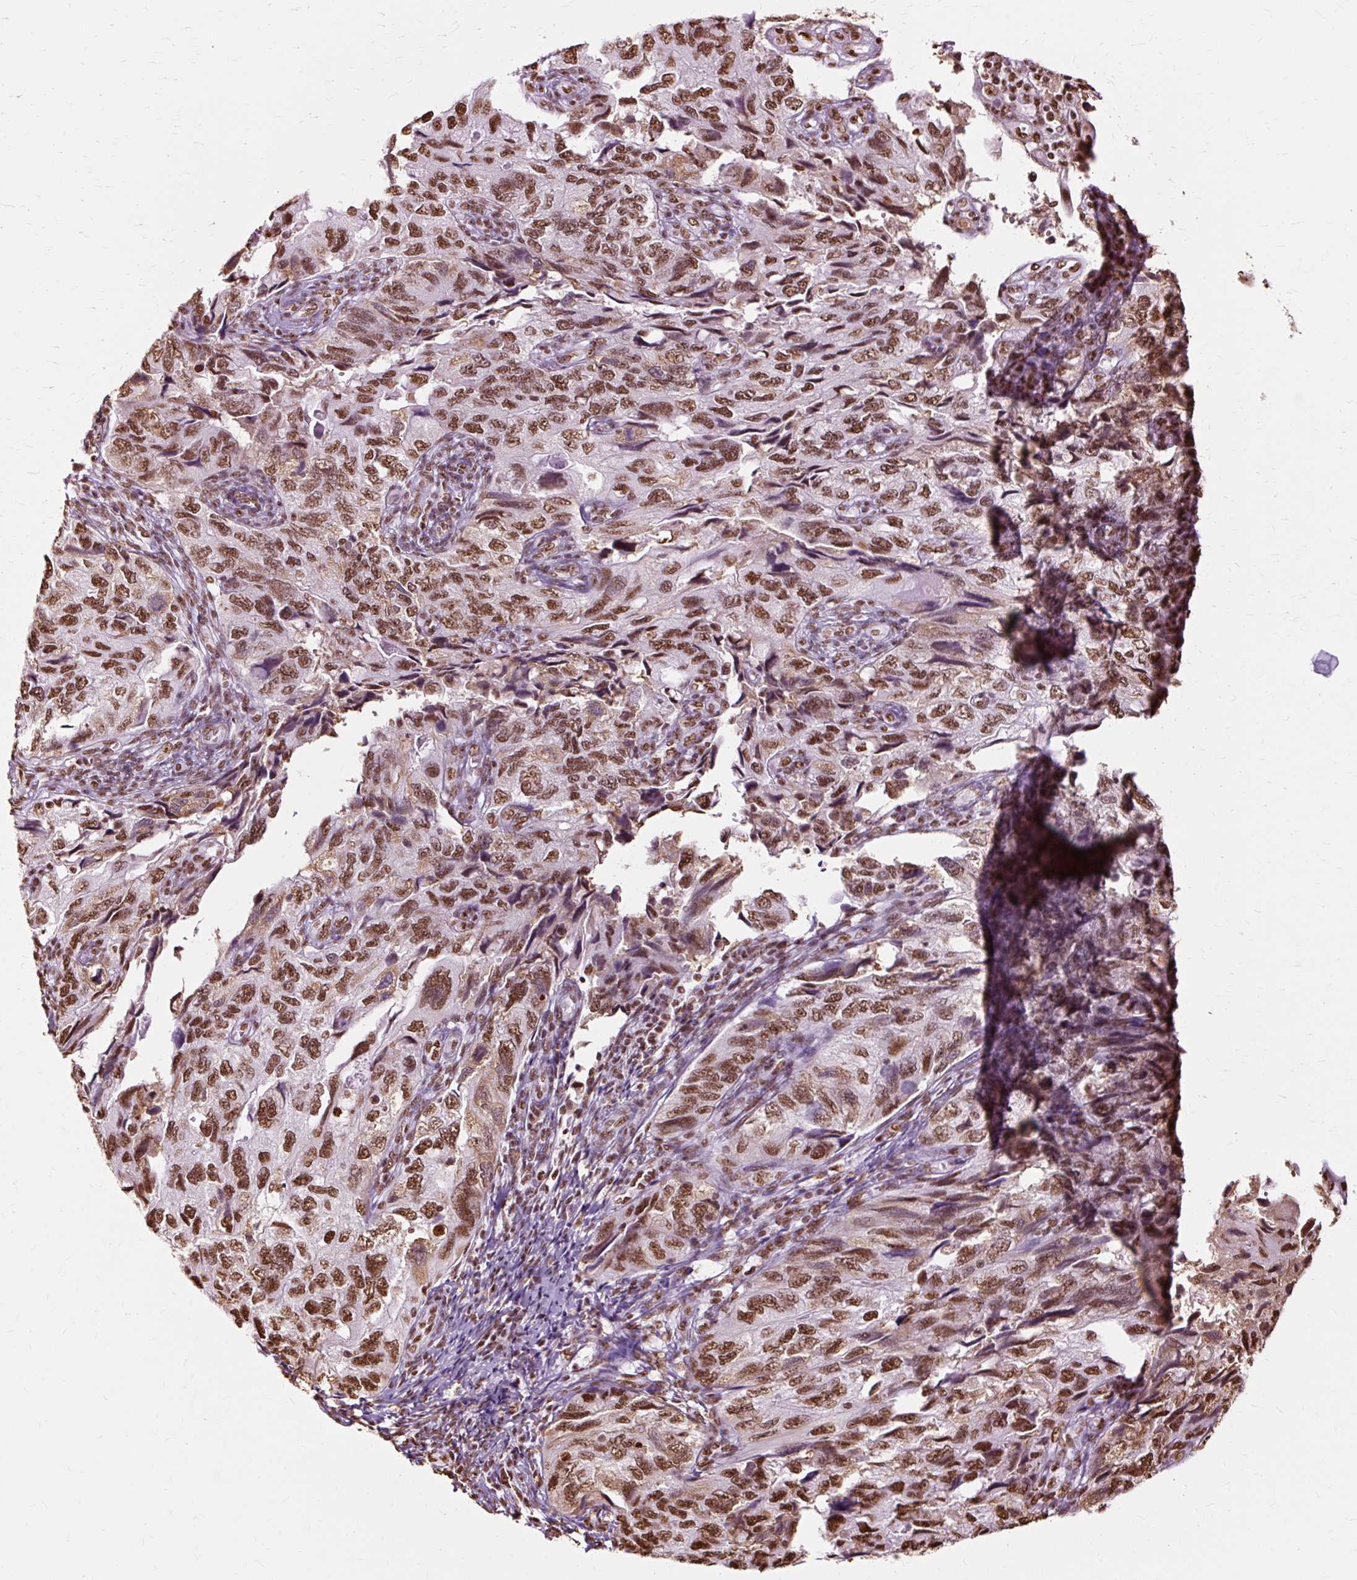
{"staining": {"intensity": "strong", "quantity": ">75%", "location": "nuclear"}, "tissue": "endometrial cancer", "cell_type": "Tumor cells", "image_type": "cancer", "snomed": [{"axis": "morphology", "description": "Carcinoma, NOS"}, {"axis": "topography", "description": "Uterus"}], "caption": "Endometrial carcinoma stained with a brown dye displays strong nuclear positive positivity in about >75% of tumor cells.", "gene": "XRCC6", "patient": {"sex": "female", "age": 76}}